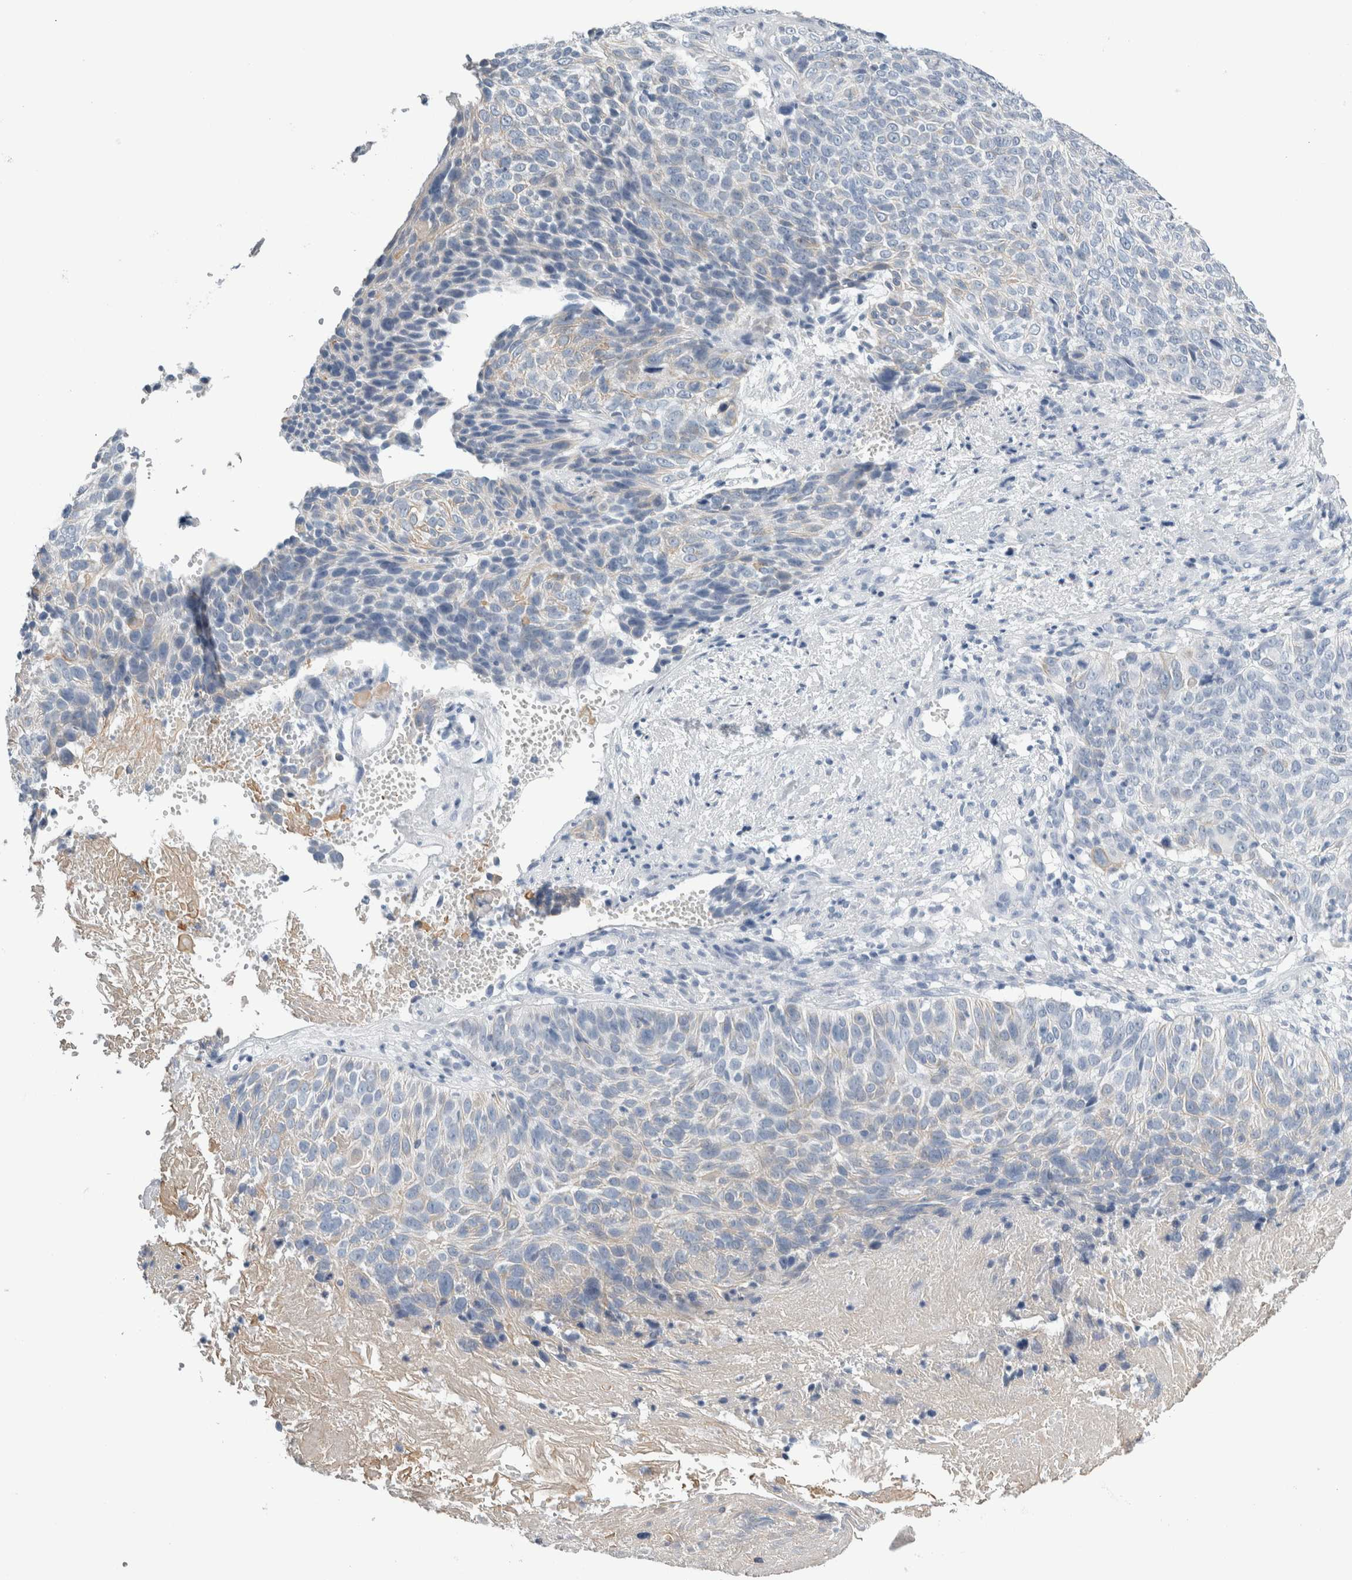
{"staining": {"intensity": "weak", "quantity": "<25%", "location": "cytoplasmic/membranous"}, "tissue": "cervical cancer", "cell_type": "Tumor cells", "image_type": "cancer", "snomed": [{"axis": "morphology", "description": "Squamous cell carcinoma, NOS"}, {"axis": "topography", "description": "Cervix"}], "caption": "The image demonstrates no significant staining in tumor cells of squamous cell carcinoma (cervical).", "gene": "RPH3AL", "patient": {"sex": "female", "age": 74}}